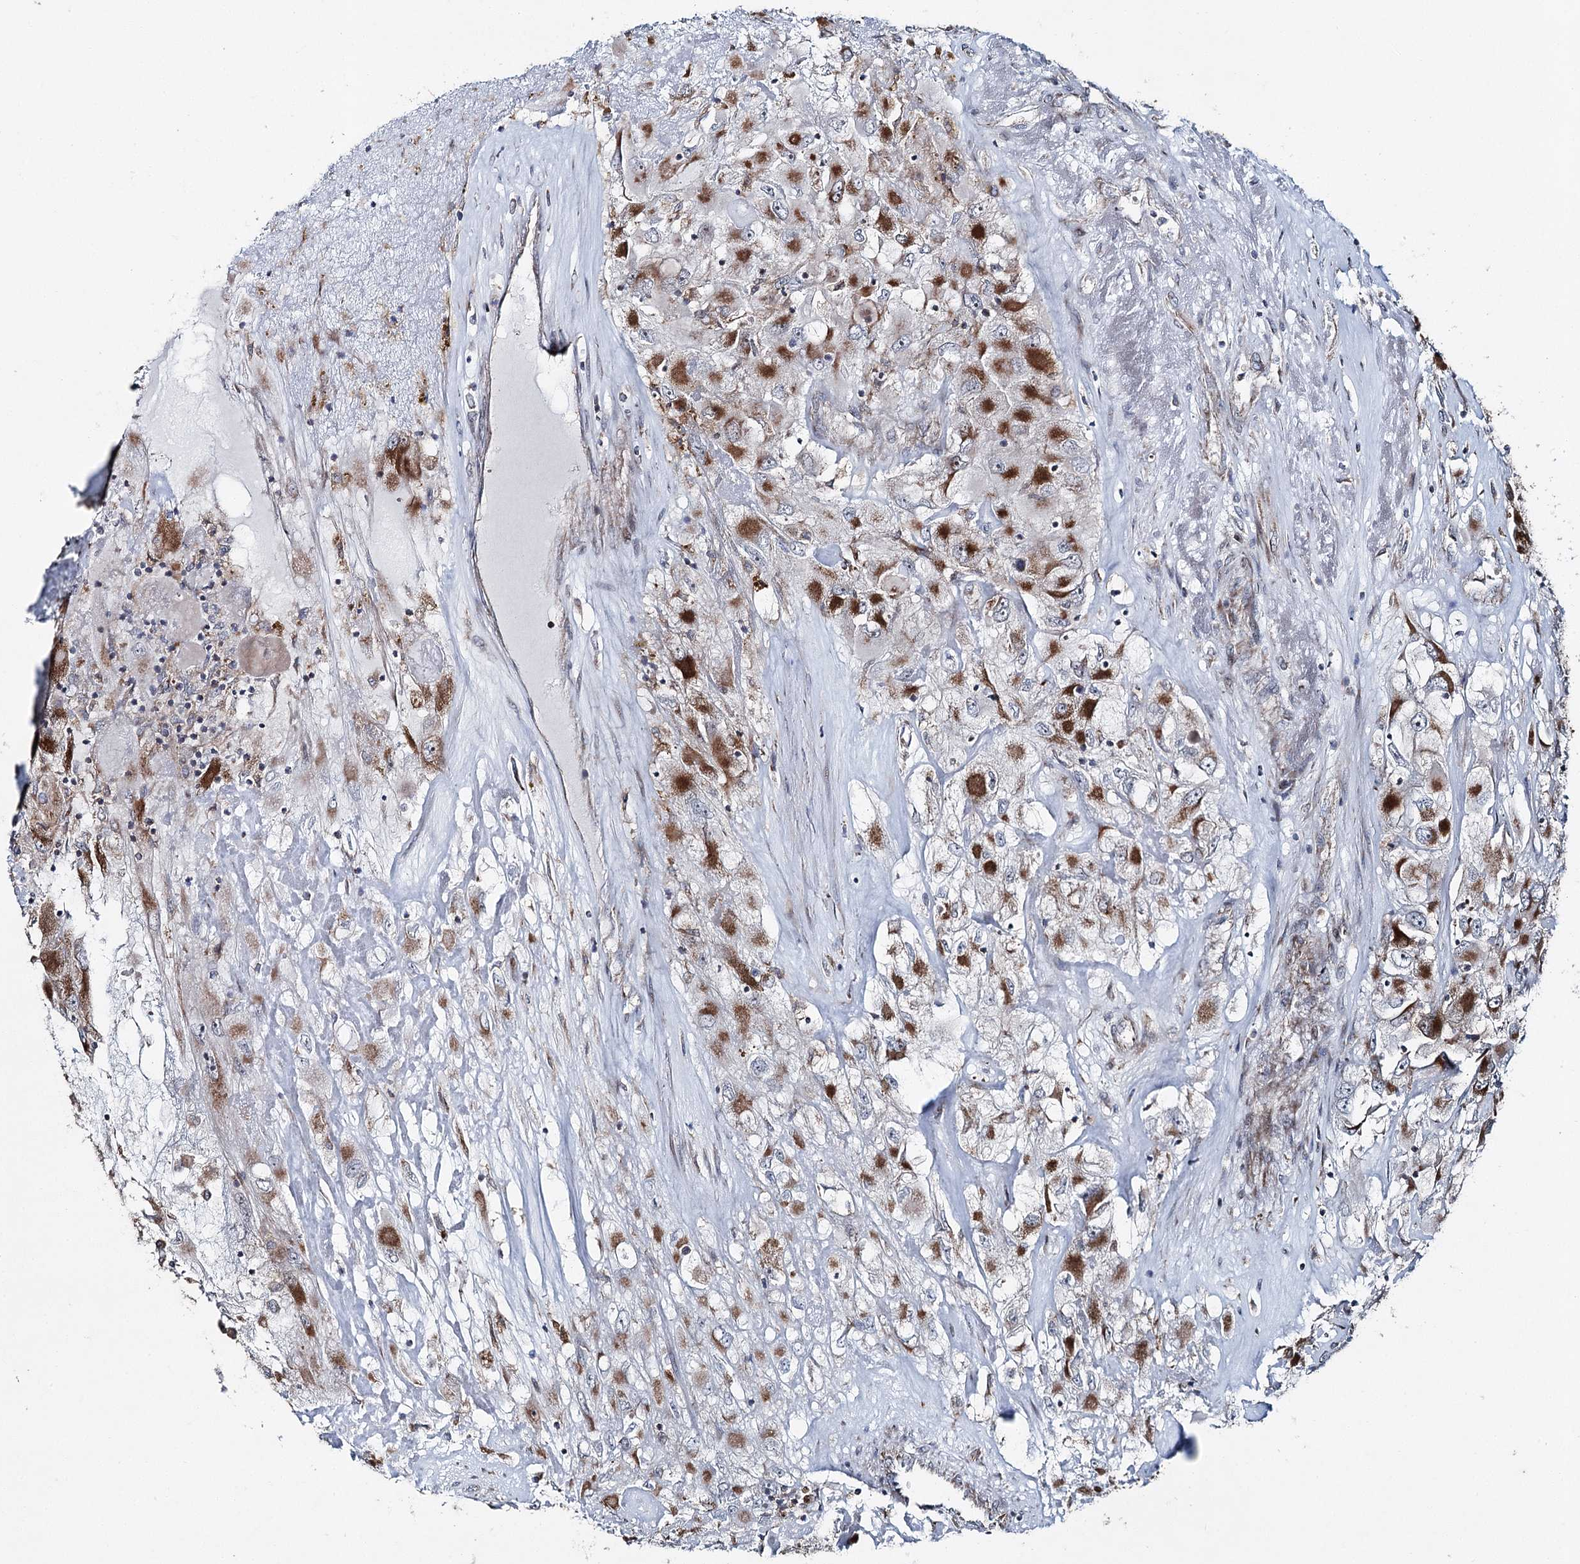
{"staining": {"intensity": "strong", "quantity": "<25%", "location": "cytoplasmic/membranous"}, "tissue": "renal cancer", "cell_type": "Tumor cells", "image_type": "cancer", "snomed": [{"axis": "morphology", "description": "Adenocarcinoma, NOS"}, {"axis": "topography", "description": "Kidney"}], "caption": "About <25% of tumor cells in renal cancer demonstrate strong cytoplasmic/membranous protein expression as visualized by brown immunohistochemical staining.", "gene": "UCN3", "patient": {"sex": "female", "age": 52}}